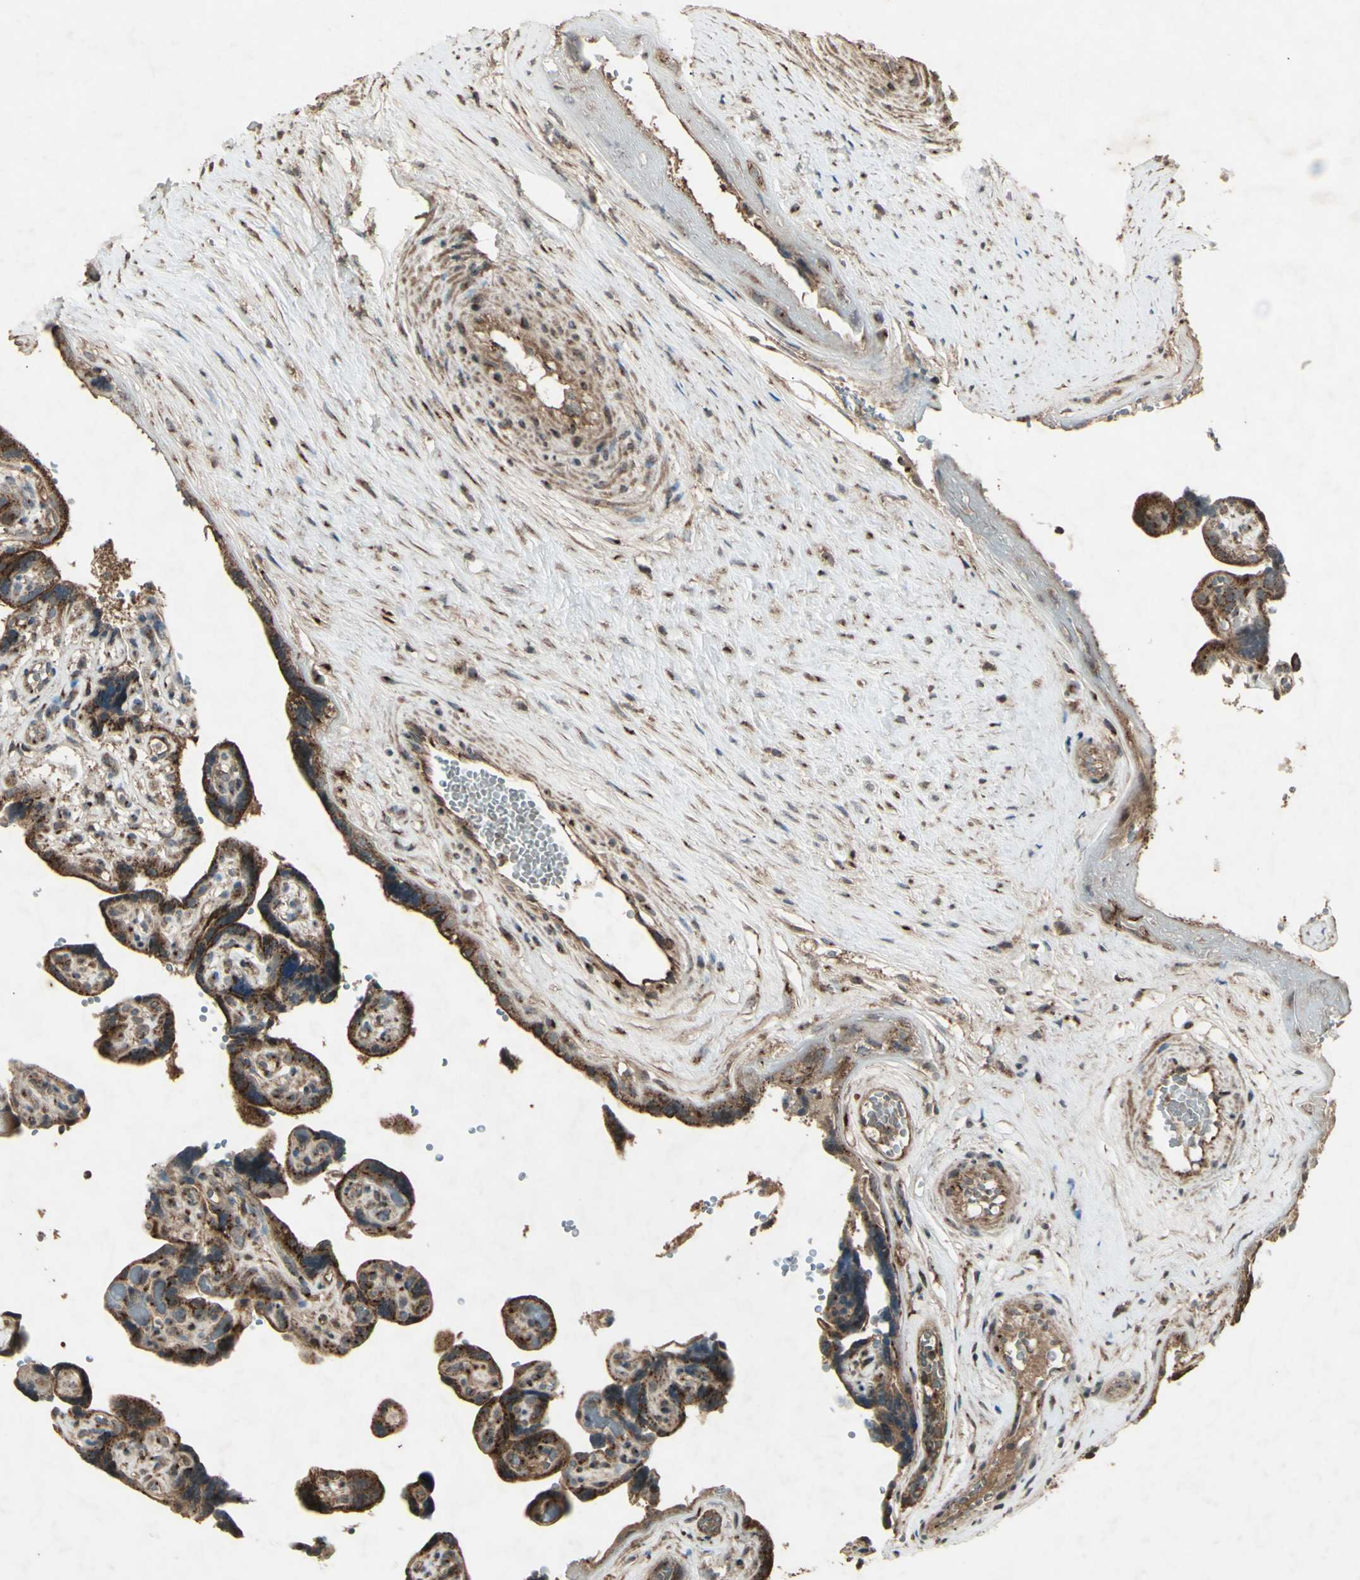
{"staining": {"intensity": "strong", "quantity": ">75%", "location": "cytoplasmic/membranous"}, "tissue": "placenta", "cell_type": "Decidual cells", "image_type": "normal", "snomed": [{"axis": "morphology", "description": "Normal tissue, NOS"}, {"axis": "topography", "description": "Placenta"}], "caption": "This micrograph demonstrates immunohistochemistry staining of normal human placenta, with high strong cytoplasmic/membranous expression in approximately >75% of decidual cells.", "gene": "AP1G1", "patient": {"sex": "female", "age": 30}}